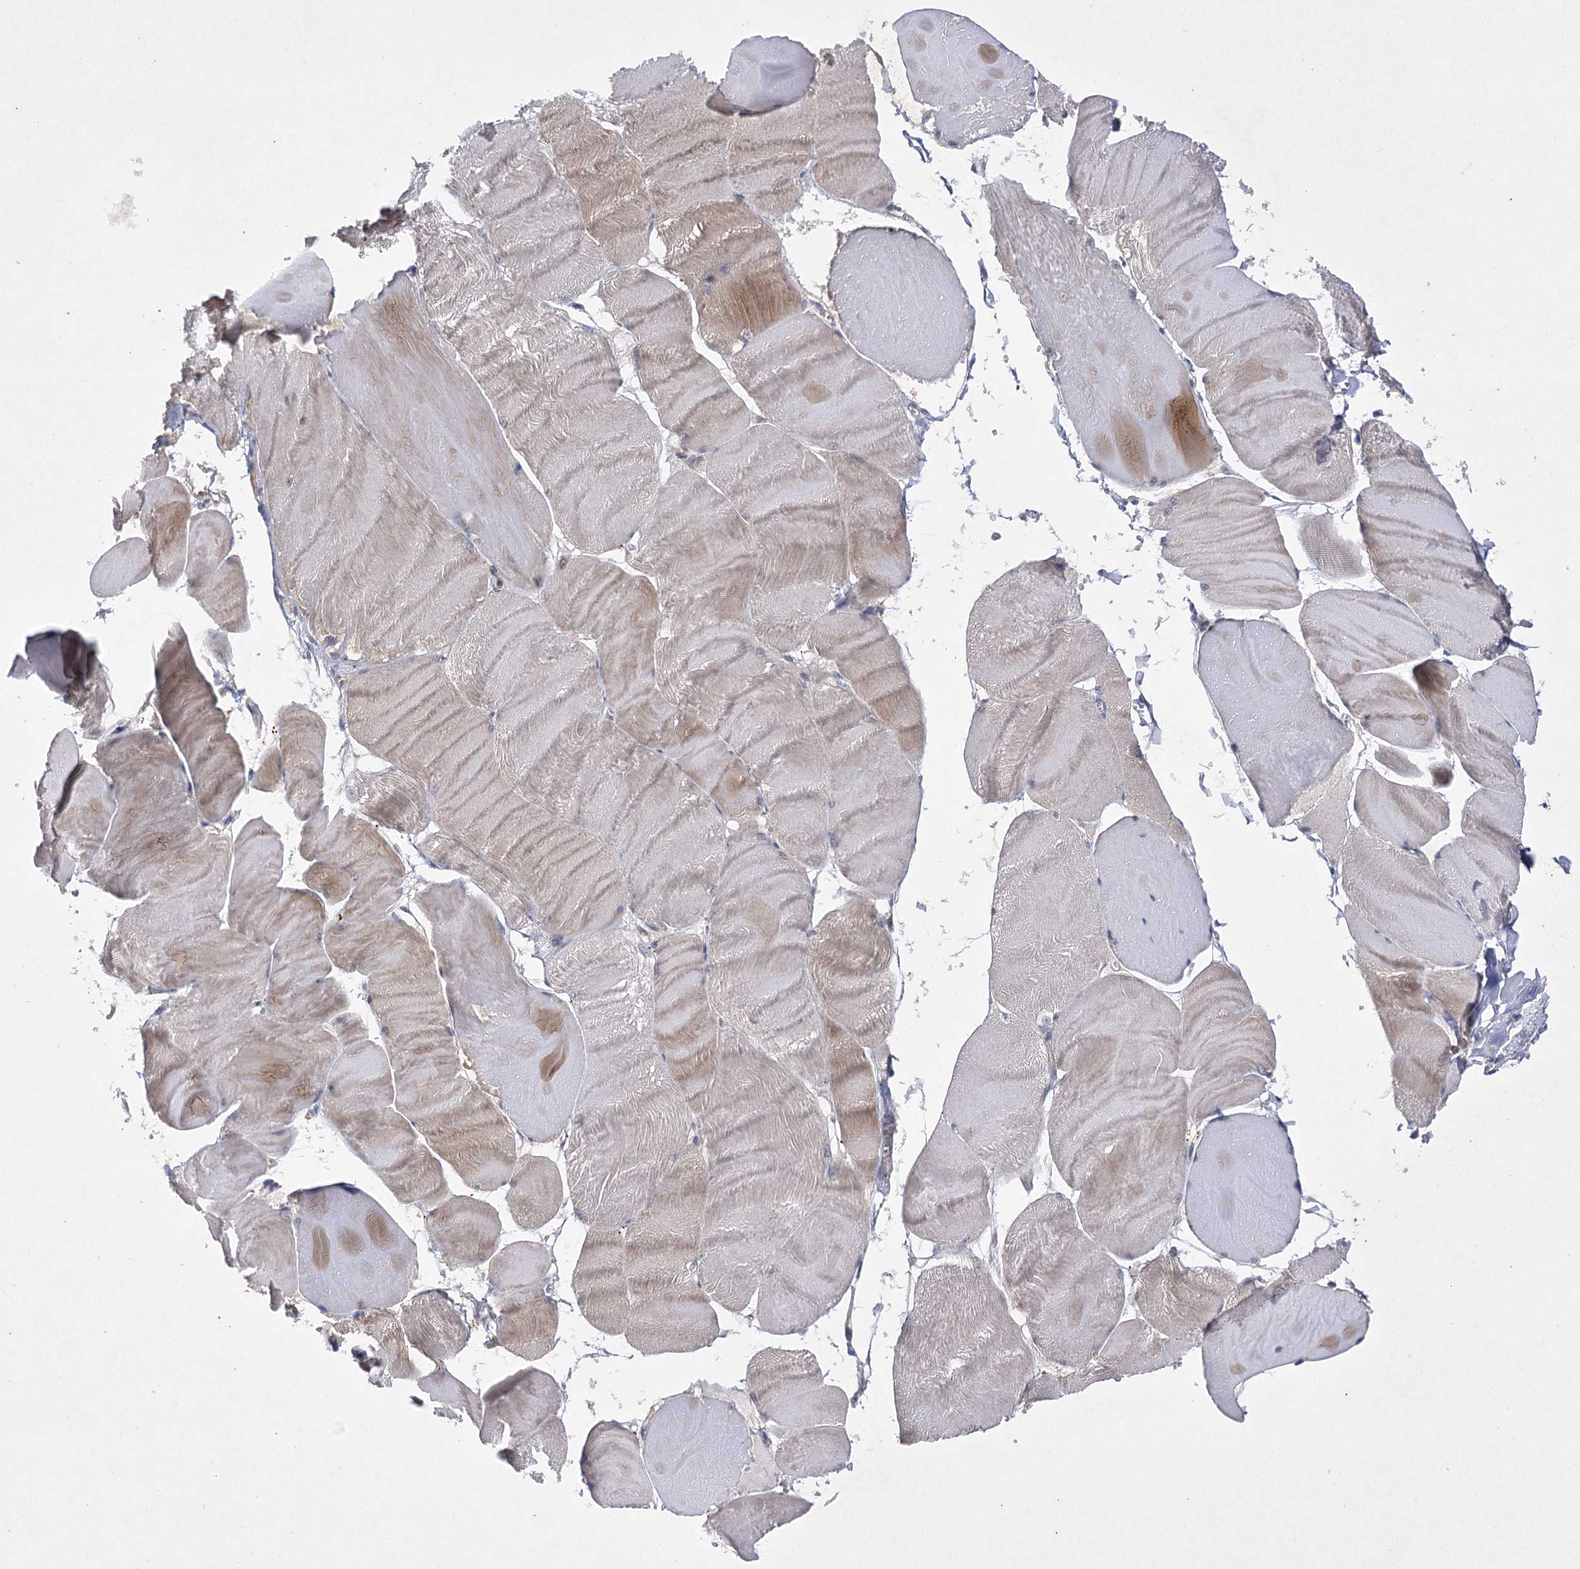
{"staining": {"intensity": "moderate", "quantity": "<25%", "location": "cytoplasmic/membranous"}, "tissue": "skeletal muscle", "cell_type": "Myocytes", "image_type": "normal", "snomed": [{"axis": "morphology", "description": "Normal tissue, NOS"}, {"axis": "morphology", "description": "Basal cell carcinoma"}, {"axis": "topography", "description": "Skeletal muscle"}], "caption": "The image reveals immunohistochemical staining of benign skeletal muscle. There is moderate cytoplasmic/membranous expression is identified in about <25% of myocytes.", "gene": "BCR", "patient": {"sex": "female", "age": 64}}